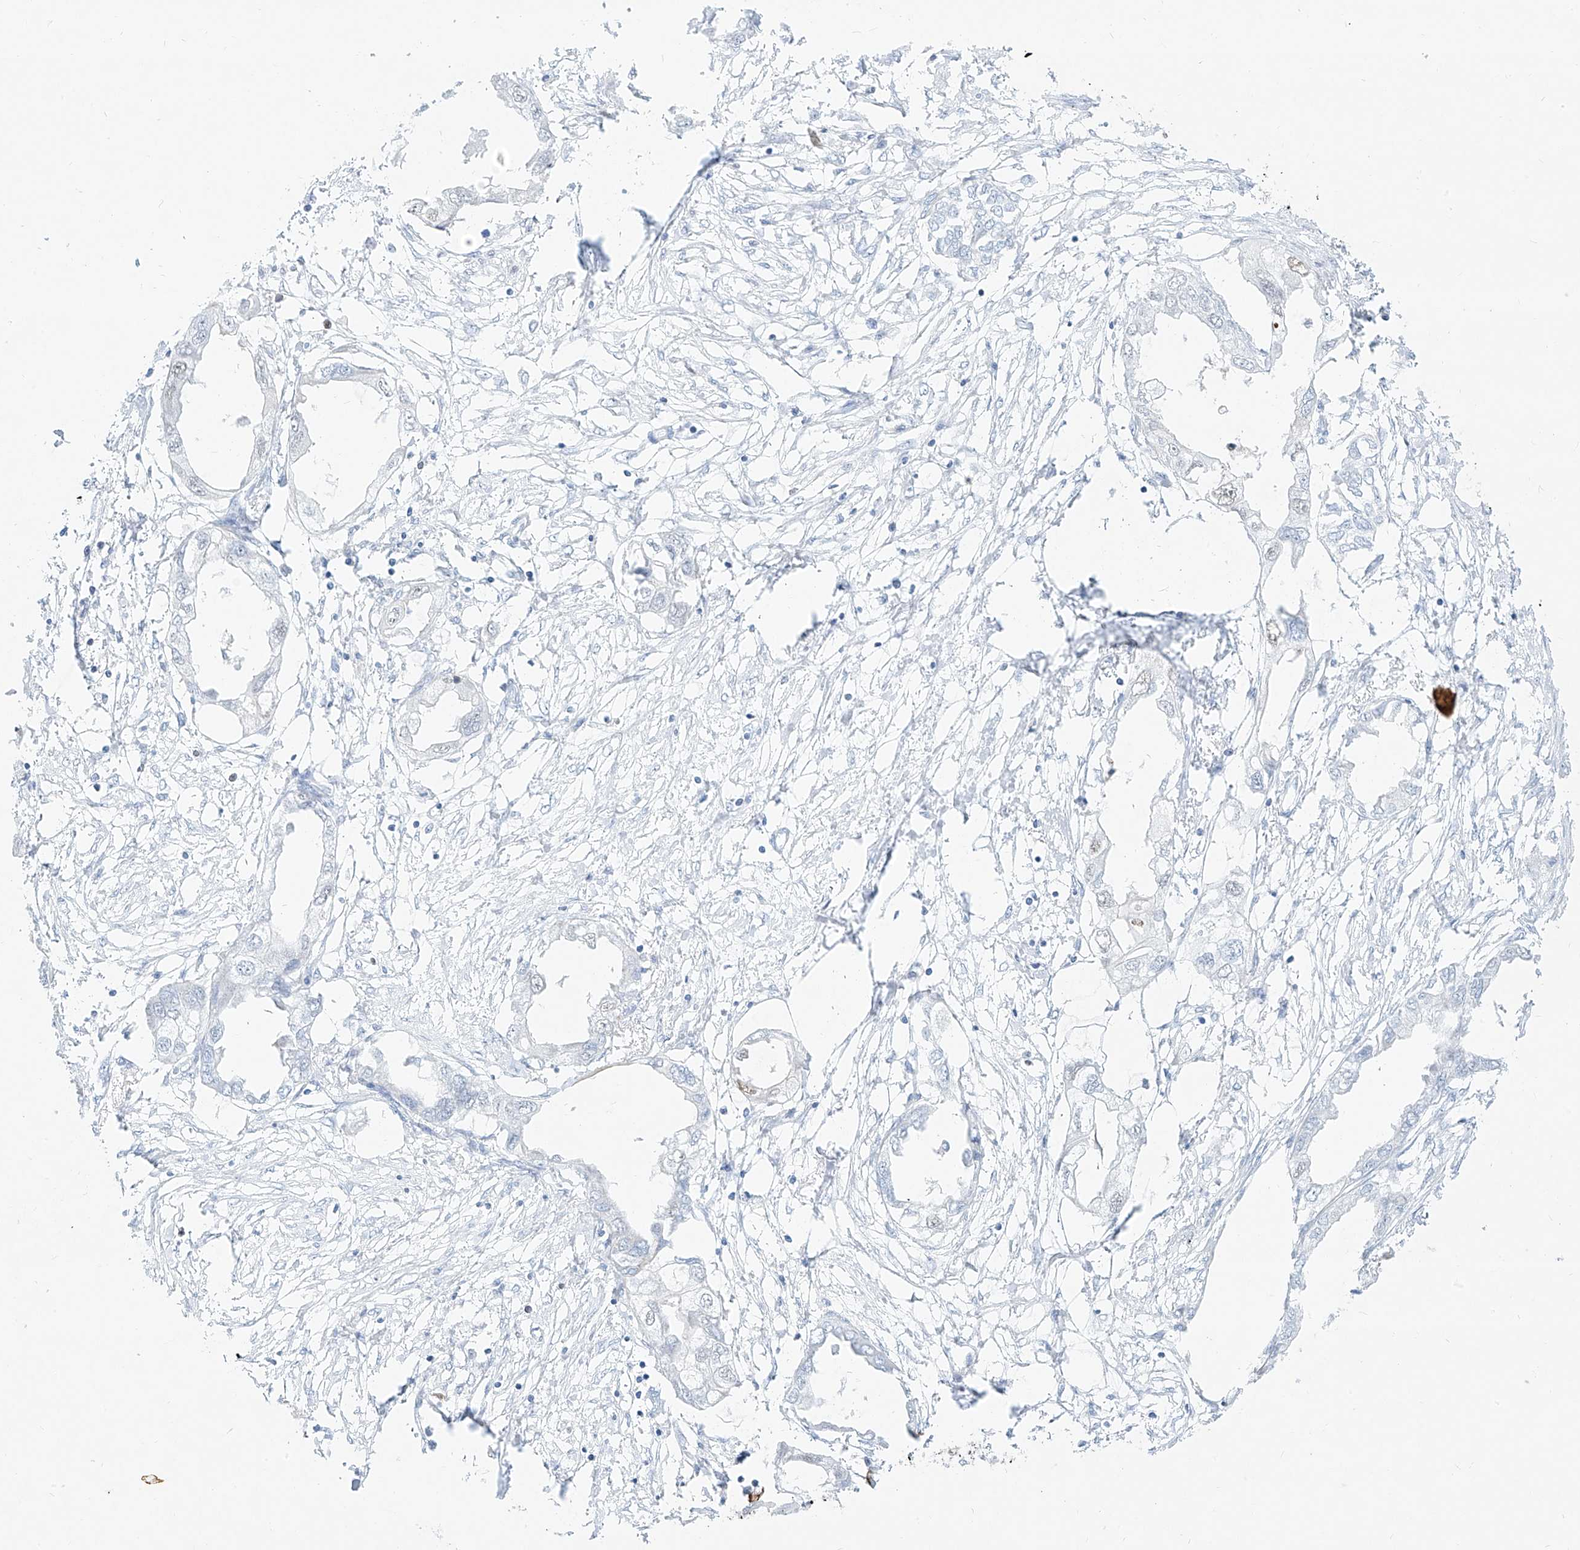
{"staining": {"intensity": "negative", "quantity": "none", "location": "none"}, "tissue": "endometrial cancer", "cell_type": "Tumor cells", "image_type": "cancer", "snomed": [{"axis": "morphology", "description": "Adenocarcinoma, NOS"}, {"axis": "morphology", "description": "Adenocarcinoma, metastatic, NOS"}, {"axis": "topography", "description": "Adipose tissue"}, {"axis": "topography", "description": "Endometrium"}], "caption": "High power microscopy histopathology image of an immunohistochemistry image of endometrial metastatic adenocarcinoma, revealing no significant staining in tumor cells.", "gene": "SNU13", "patient": {"sex": "female", "age": 67}}